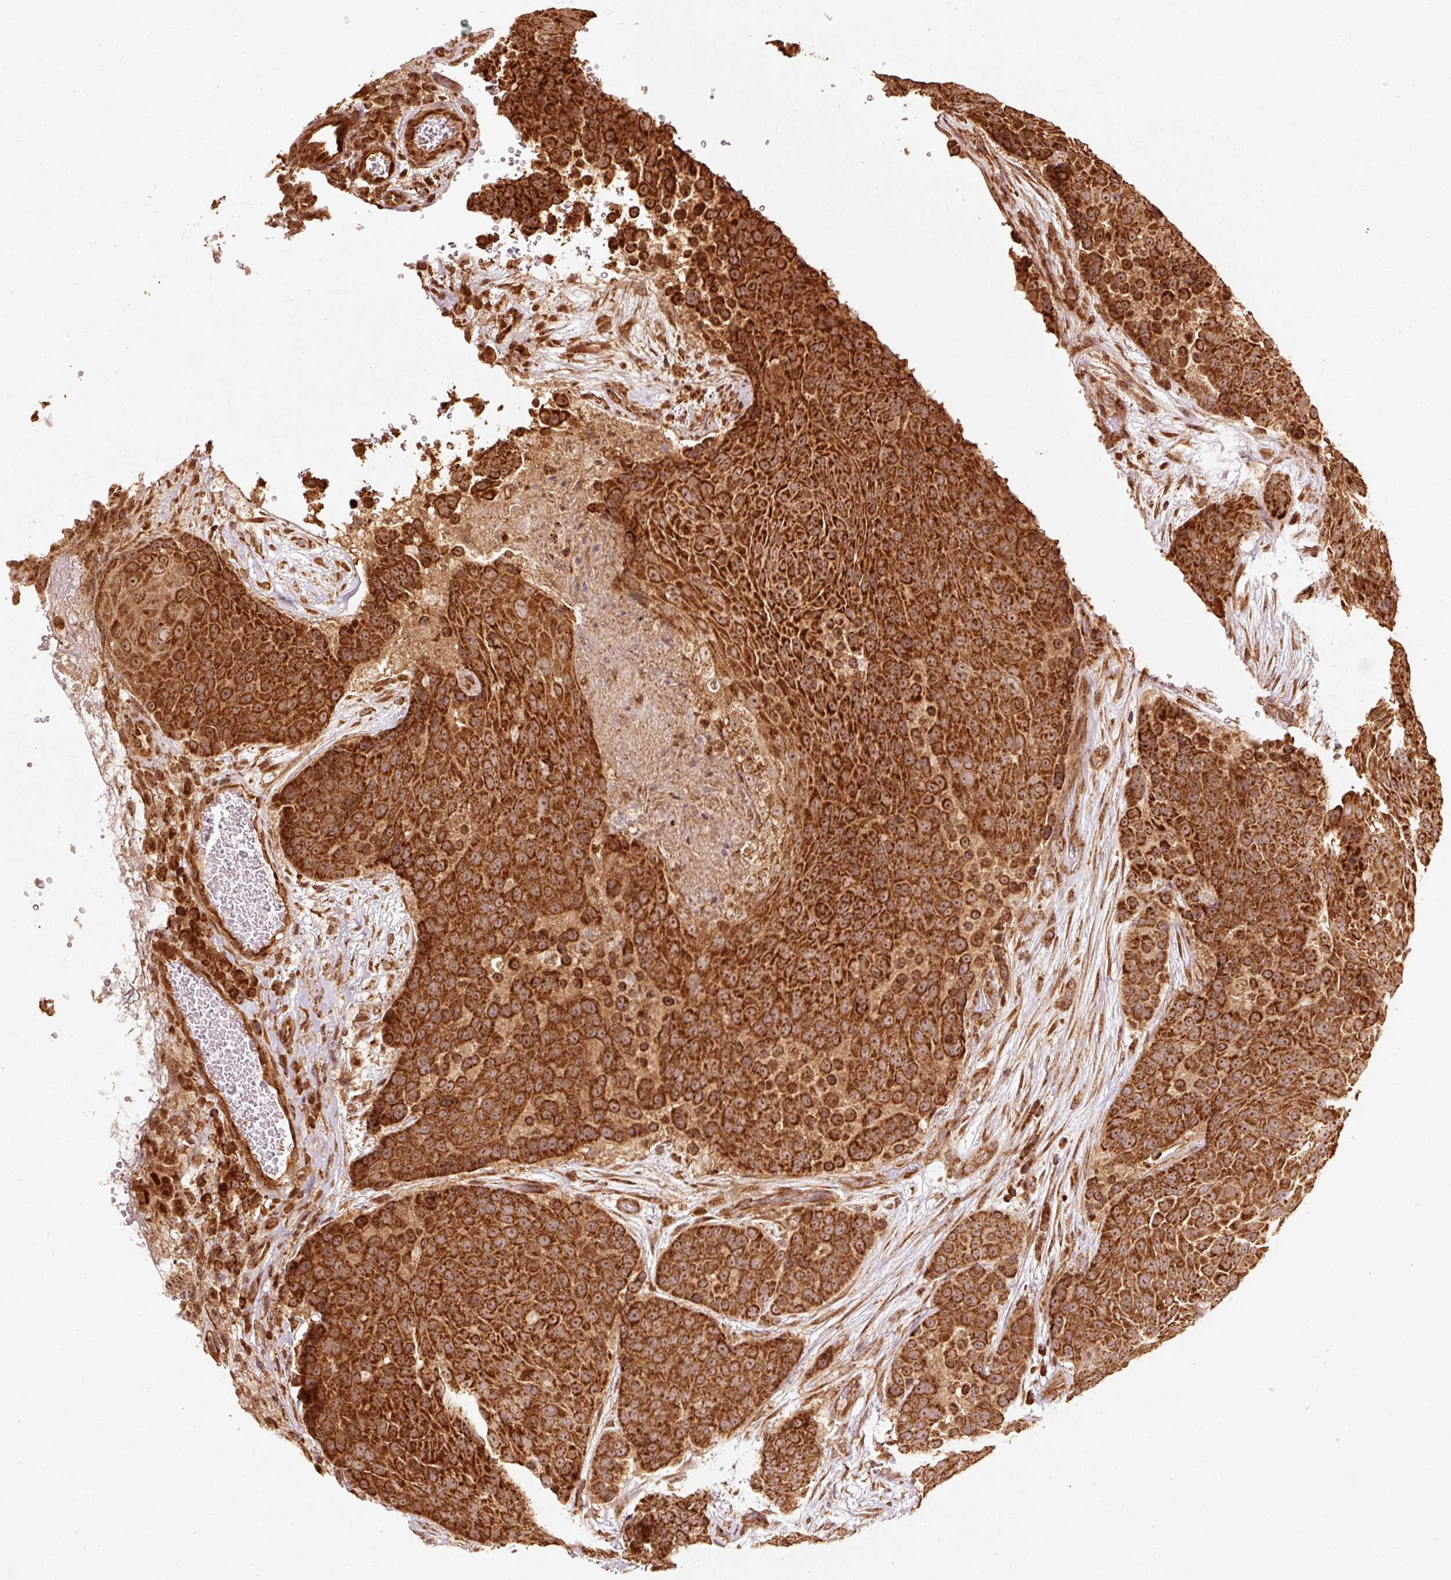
{"staining": {"intensity": "strong", "quantity": ">75%", "location": "cytoplasmic/membranous"}, "tissue": "urothelial cancer", "cell_type": "Tumor cells", "image_type": "cancer", "snomed": [{"axis": "morphology", "description": "Urothelial carcinoma, High grade"}, {"axis": "topography", "description": "Urinary bladder"}], "caption": "Urothelial cancer was stained to show a protein in brown. There is high levels of strong cytoplasmic/membranous staining in approximately >75% of tumor cells. The staining was performed using DAB to visualize the protein expression in brown, while the nuclei were stained in blue with hematoxylin (Magnification: 20x).", "gene": "MRPL16", "patient": {"sex": "female", "age": 63}}